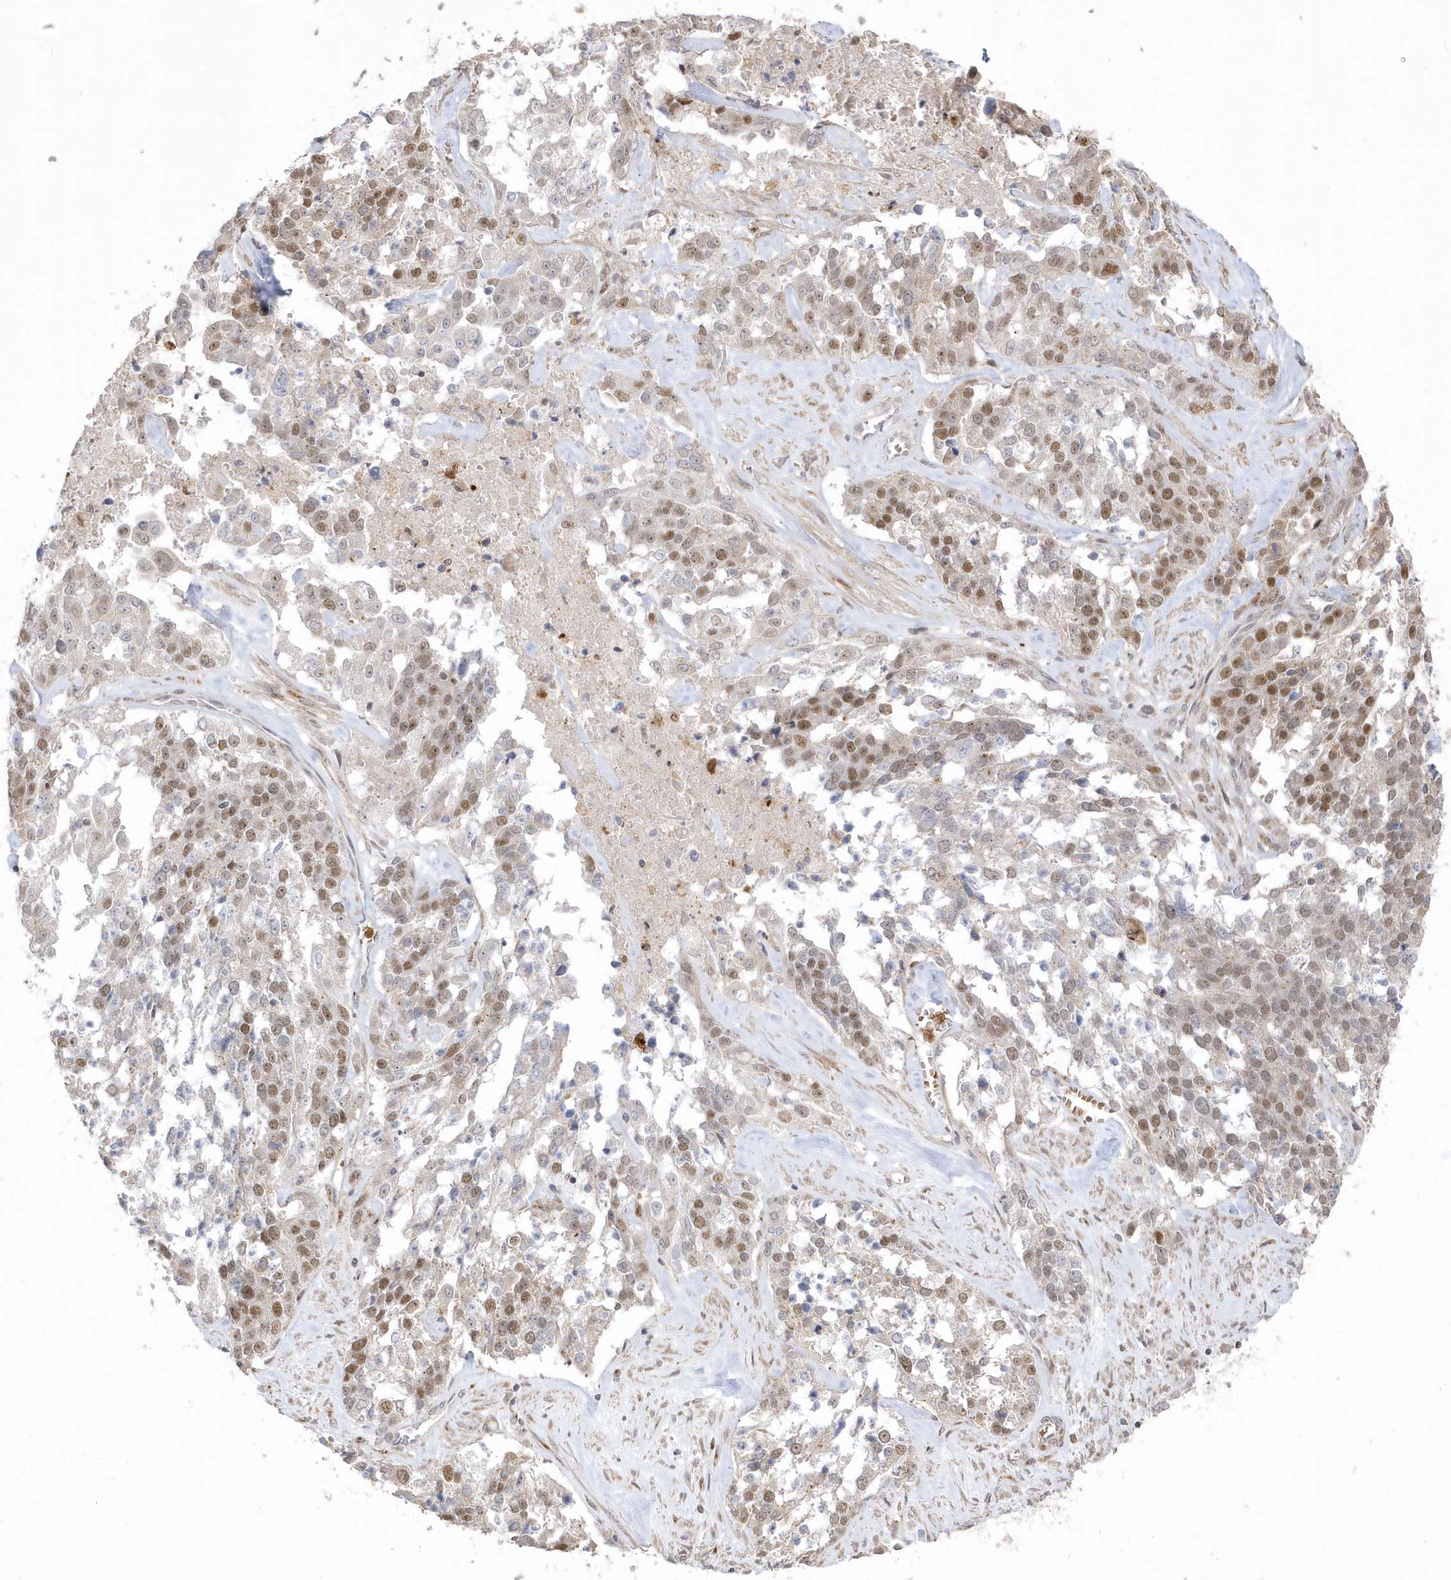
{"staining": {"intensity": "moderate", "quantity": "25%-75%", "location": "nuclear"}, "tissue": "ovarian cancer", "cell_type": "Tumor cells", "image_type": "cancer", "snomed": [{"axis": "morphology", "description": "Cystadenocarcinoma, serous, NOS"}, {"axis": "topography", "description": "Ovary"}], "caption": "A photomicrograph of human ovarian cancer (serous cystadenocarcinoma) stained for a protein reveals moderate nuclear brown staining in tumor cells.", "gene": "NAF1", "patient": {"sex": "female", "age": 44}}